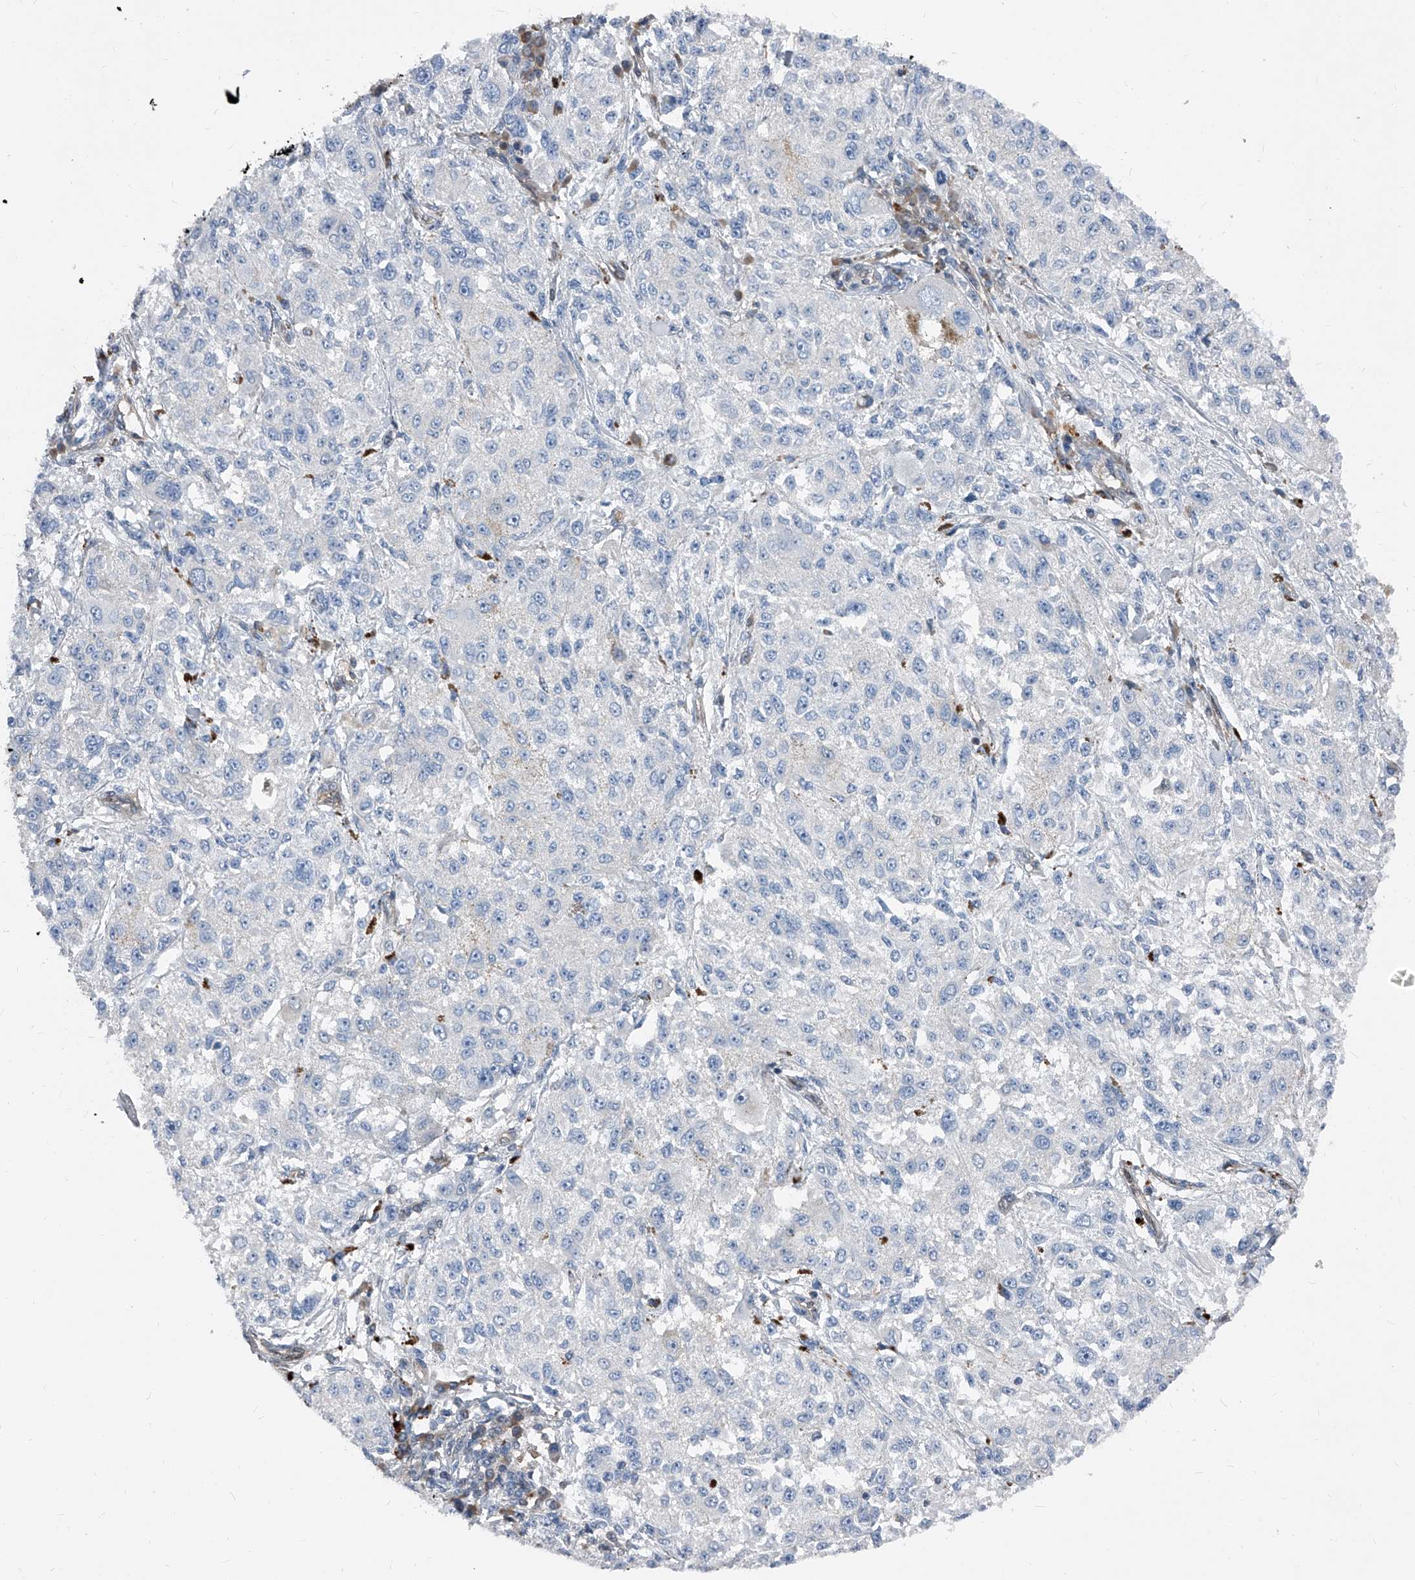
{"staining": {"intensity": "negative", "quantity": "none", "location": "none"}, "tissue": "melanoma", "cell_type": "Tumor cells", "image_type": "cancer", "snomed": [{"axis": "morphology", "description": "Necrosis, NOS"}, {"axis": "morphology", "description": "Malignant melanoma, NOS"}, {"axis": "topography", "description": "Skin"}], "caption": "IHC of human melanoma shows no expression in tumor cells.", "gene": "MAP2K6", "patient": {"sex": "female", "age": 87}}